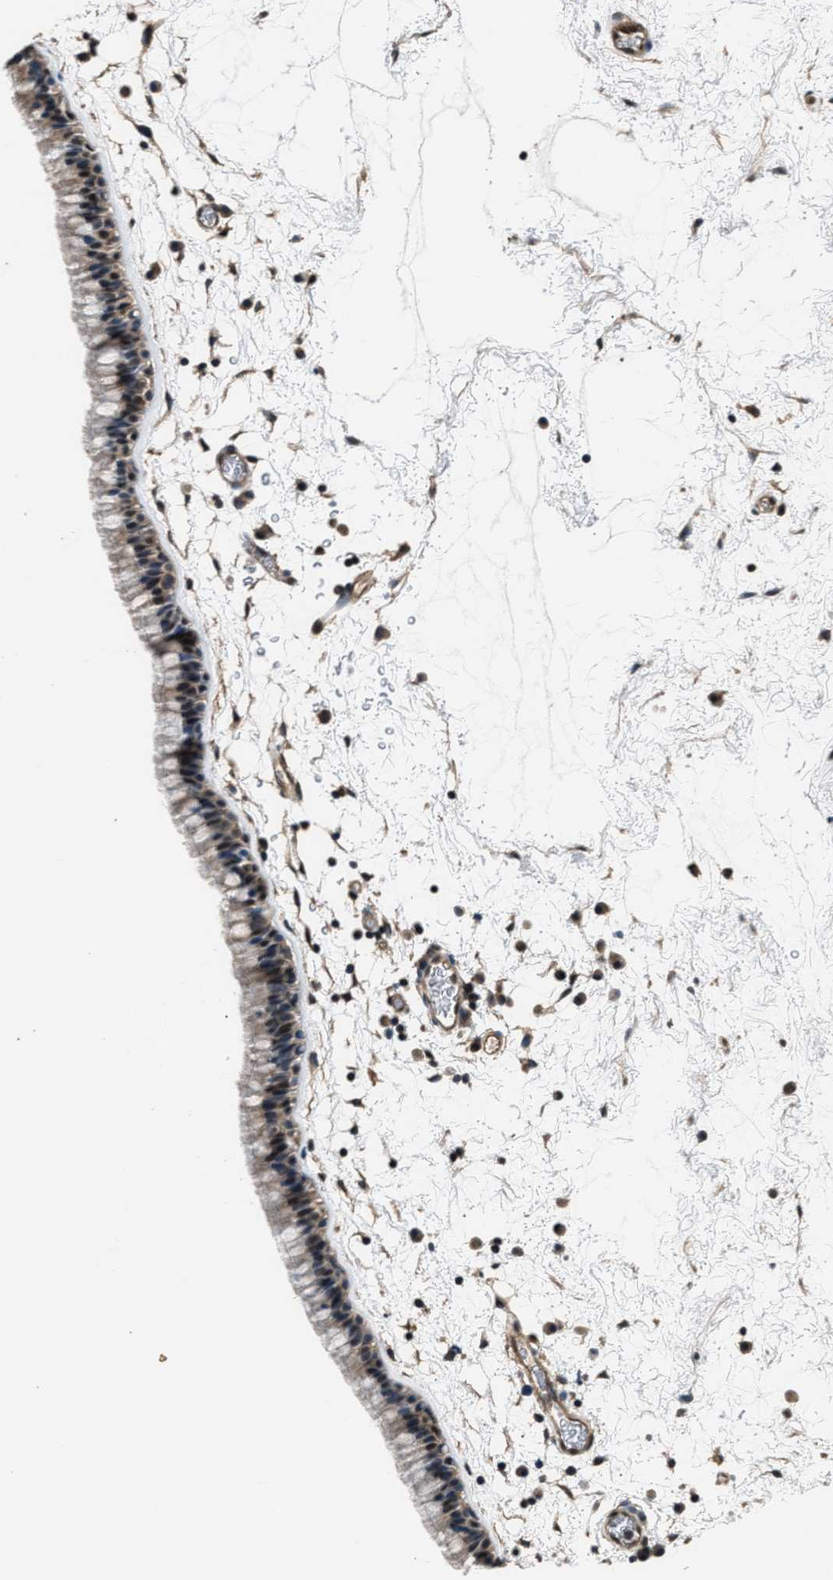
{"staining": {"intensity": "weak", "quantity": "25%-75%", "location": "cytoplasmic/membranous,nuclear"}, "tissue": "nasopharynx", "cell_type": "Respiratory epithelial cells", "image_type": "normal", "snomed": [{"axis": "morphology", "description": "Normal tissue, NOS"}, {"axis": "morphology", "description": "Inflammation, NOS"}, {"axis": "topography", "description": "Nasopharynx"}], "caption": "The histopathology image demonstrates staining of unremarkable nasopharynx, revealing weak cytoplasmic/membranous,nuclear protein staining (brown color) within respiratory epithelial cells.", "gene": "DFFA", "patient": {"sex": "male", "age": 48}}